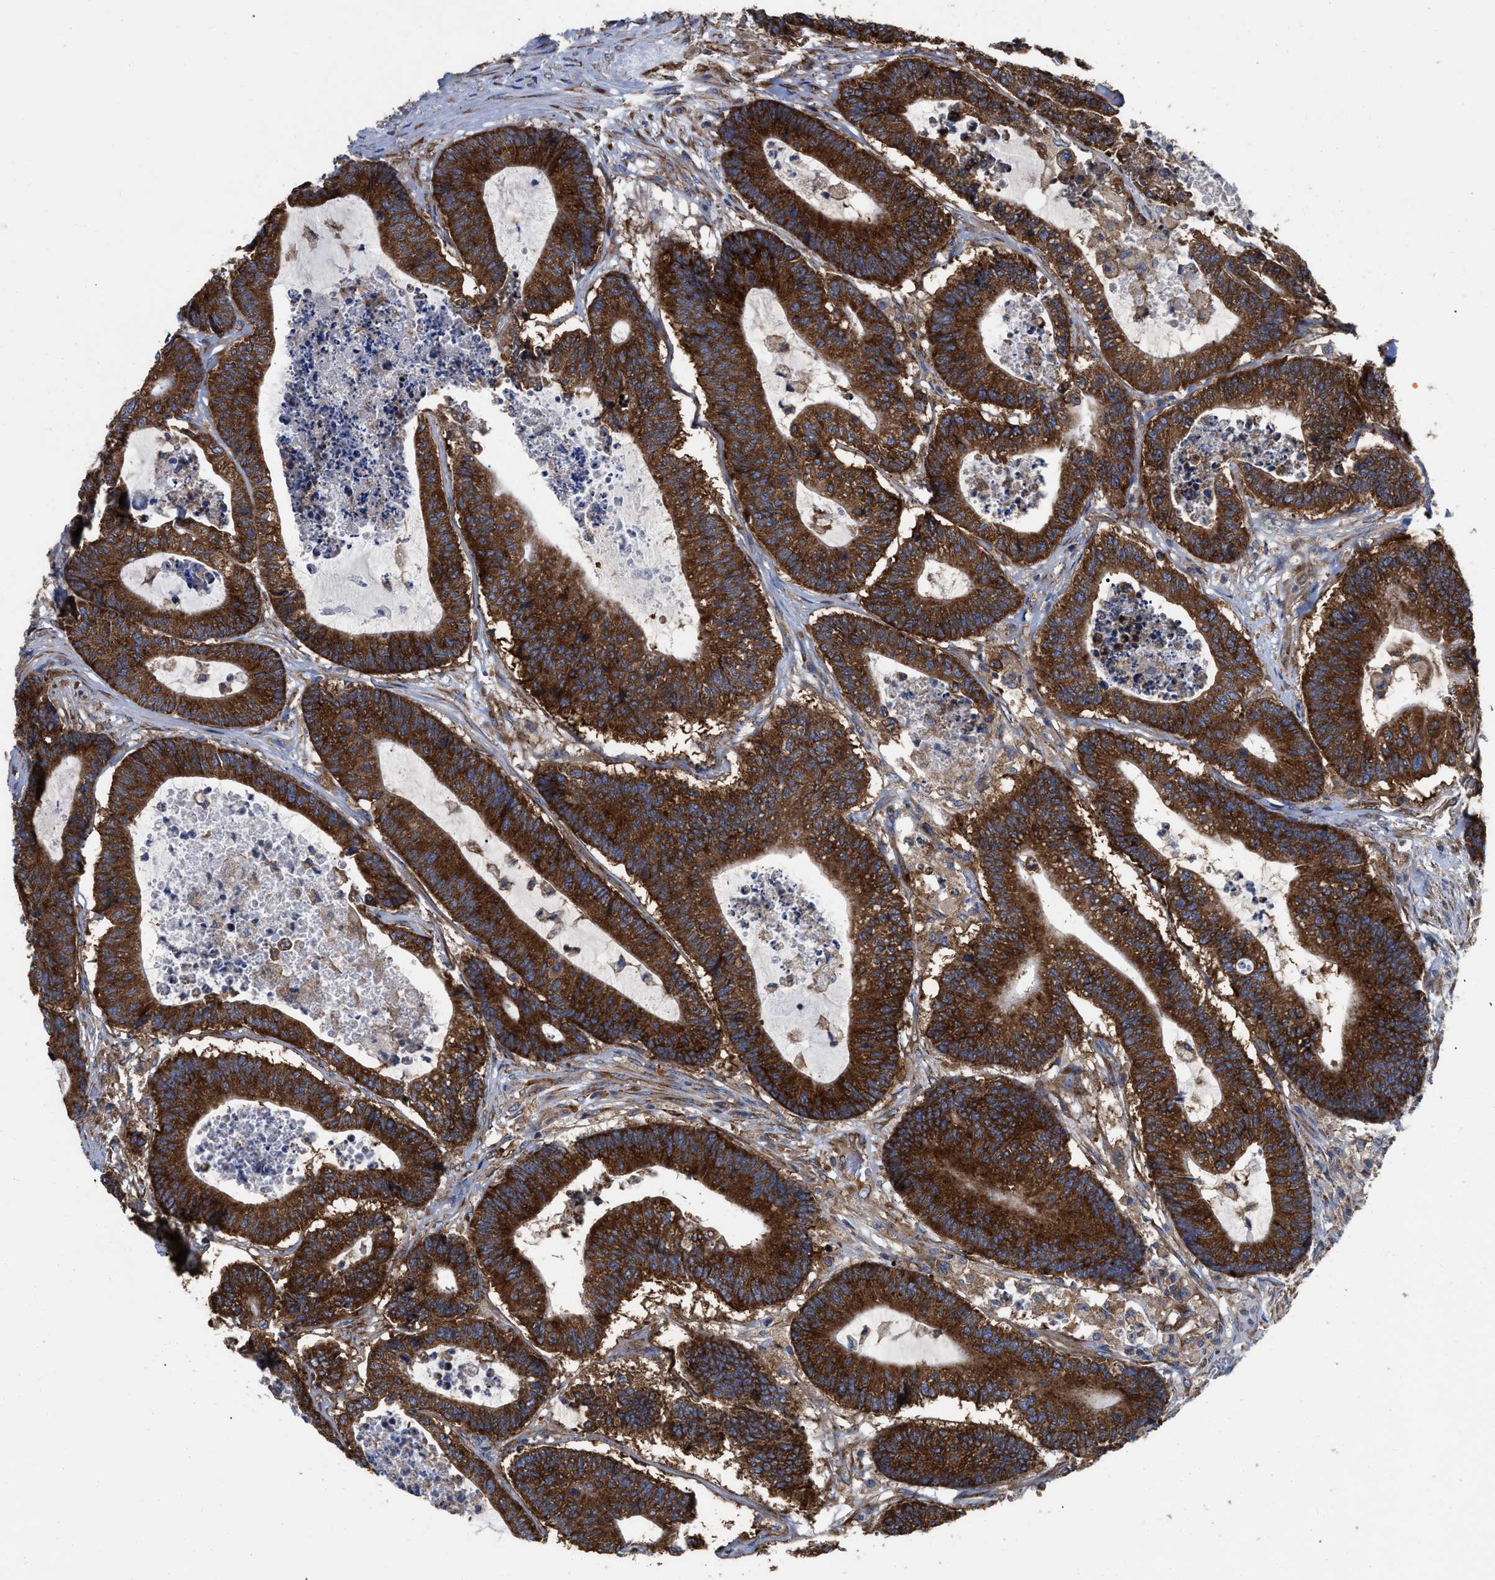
{"staining": {"intensity": "strong", "quantity": ">75%", "location": "cytoplasmic/membranous"}, "tissue": "colorectal cancer", "cell_type": "Tumor cells", "image_type": "cancer", "snomed": [{"axis": "morphology", "description": "Adenocarcinoma, NOS"}, {"axis": "topography", "description": "Colon"}], "caption": "Protein staining of colorectal cancer (adenocarcinoma) tissue exhibits strong cytoplasmic/membranous positivity in approximately >75% of tumor cells.", "gene": "FAM120A", "patient": {"sex": "female", "age": 84}}